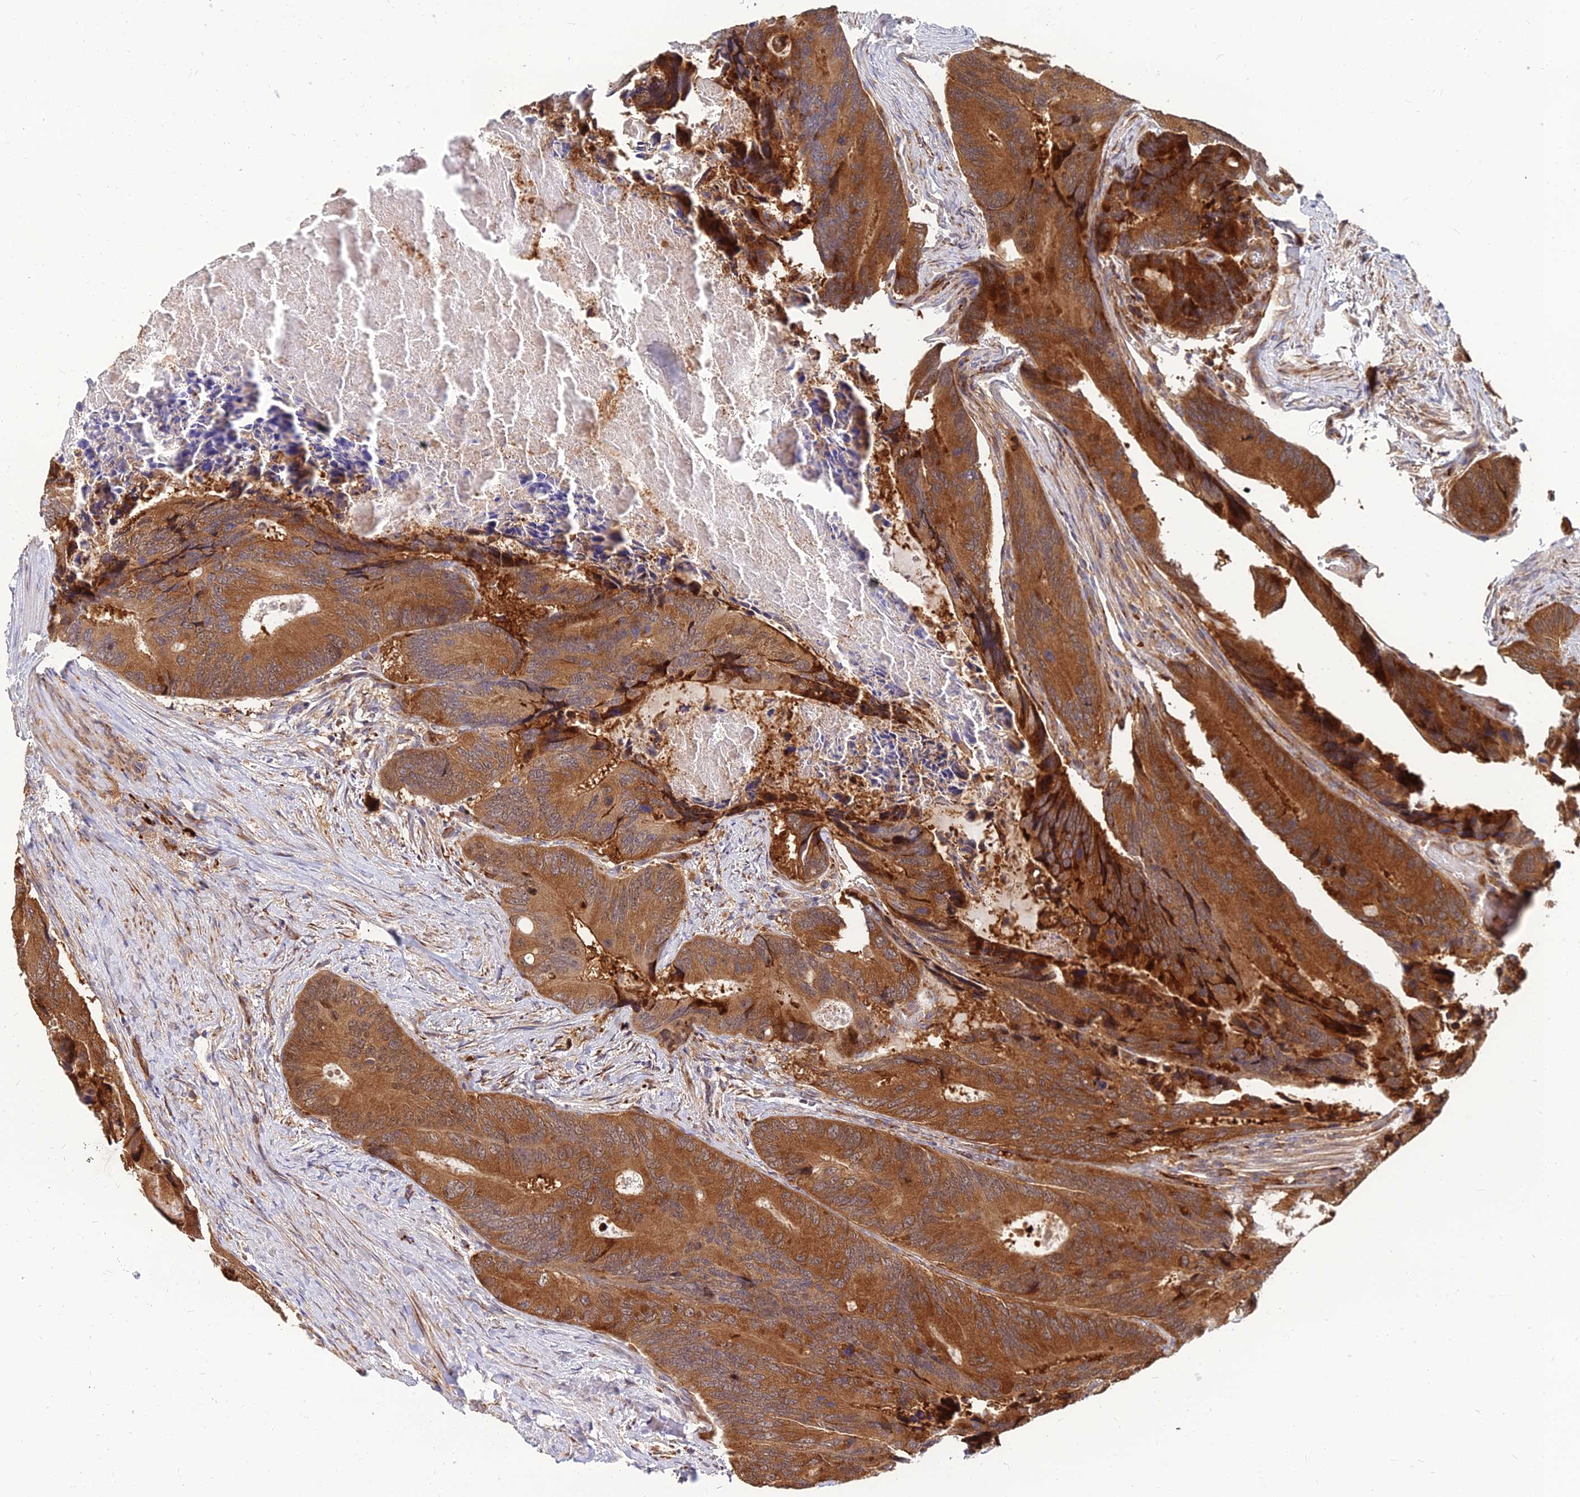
{"staining": {"intensity": "strong", "quantity": ">75%", "location": "cytoplasmic/membranous"}, "tissue": "colorectal cancer", "cell_type": "Tumor cells", "image_type": "cancer", "snomed": [{"axis": "morphology", "description": "Adenocarcinoma, NOS"}, {"axis": "topography", "description": "Colon"}], "caption": "A brown stain shows strong cytoplasmic/membranous expression of a protein in human adenocarcinoma (colorectal) tumor cells.", "gene": "CCT6B", "patient": {"sex": "male", "age": 84}}